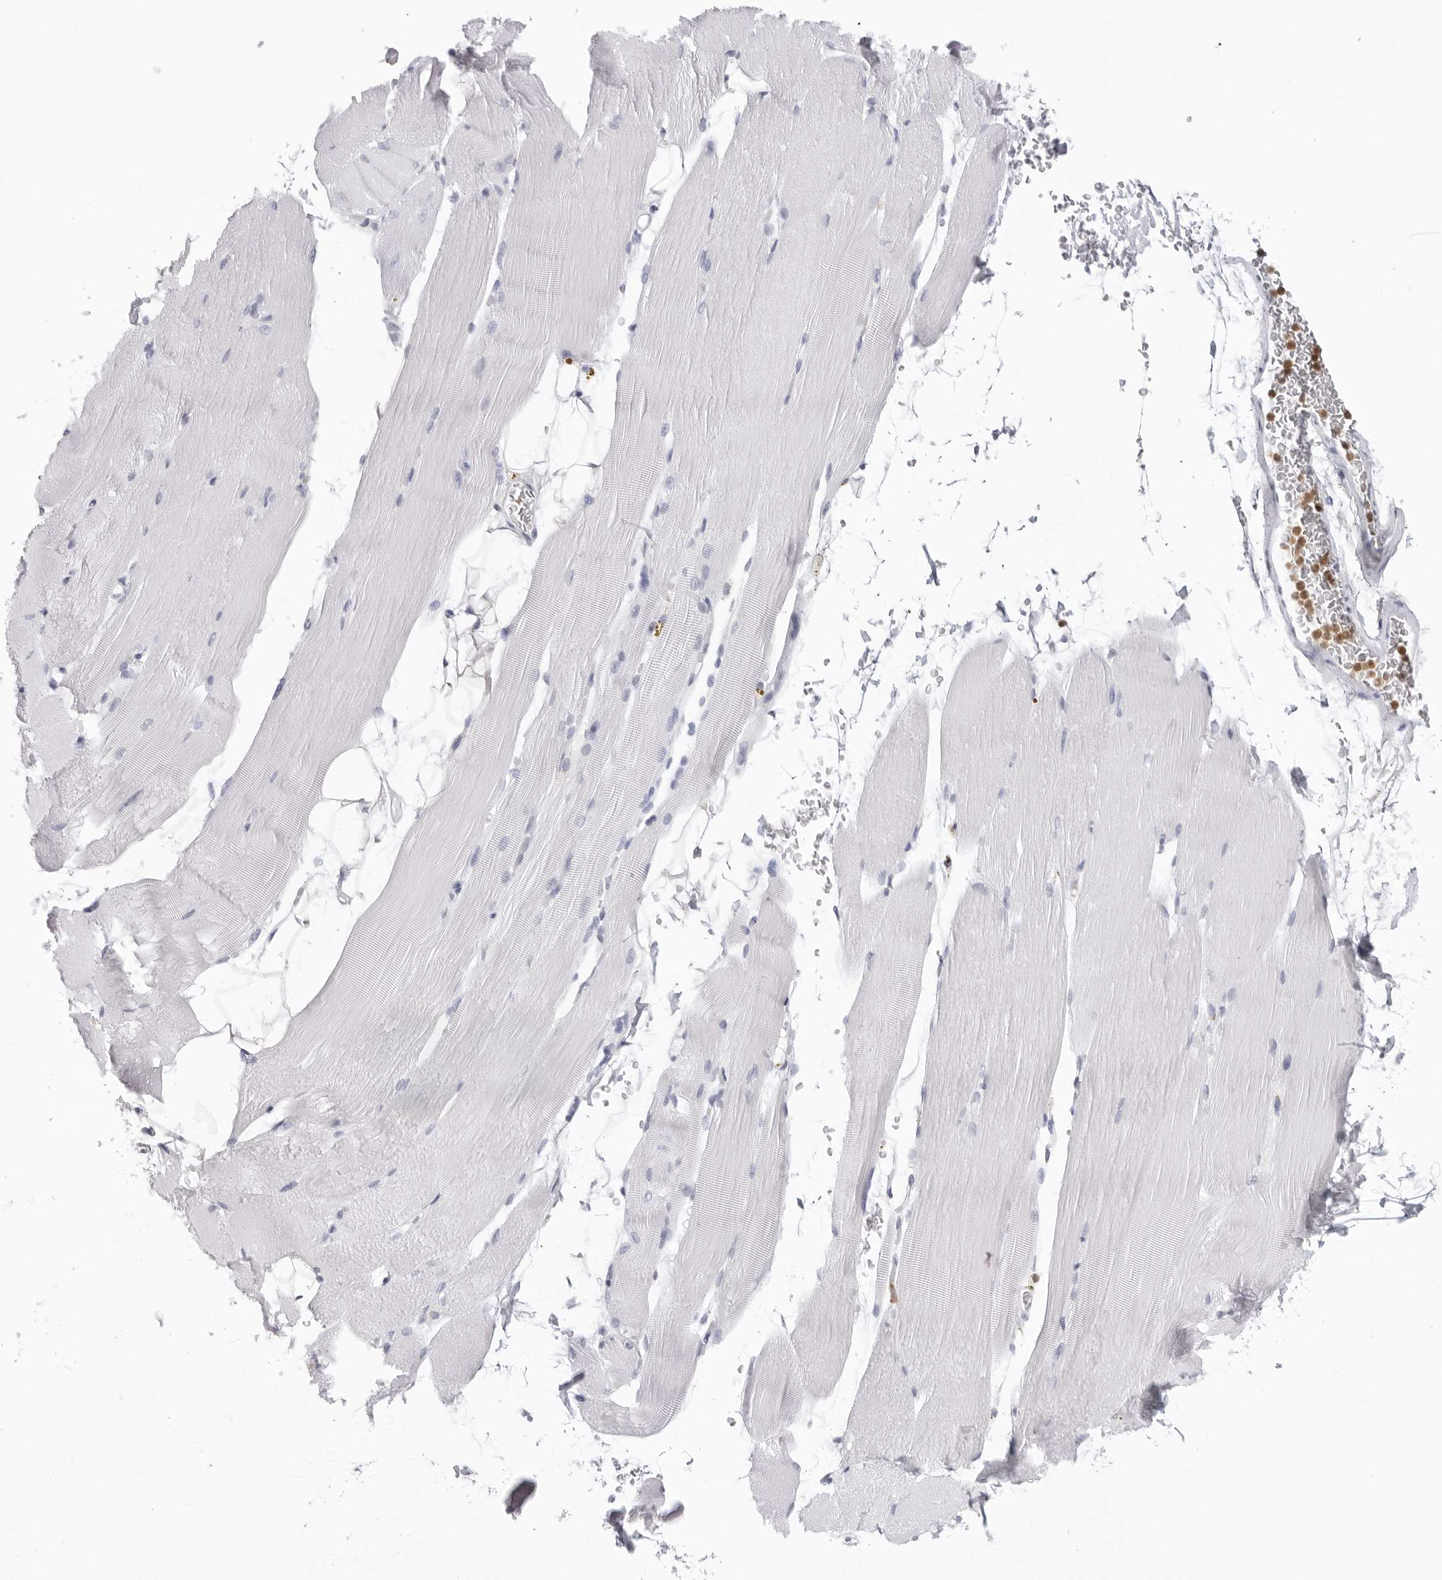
{"staining": {"intensity": "negative", "quantity": "none", "location": "none"}, "tissue": "skeletal muscle", "cell_type": "Myocytes", "image_type": "normal", "snomed": [{"axis": "morphology", "description": "Normal tissue, NOS"}, {"axis": "topography", "description": "Skeletal muscle"}, {"axis": "topography", "description": "Parathyroid gland"}], "caption": "DAB (3,3'-diaminobenzidine) immunohistochemical staining of unremarkable skeletal muscle shows no significant staining in myocytes.", "gene": "FMNL1", "patient": {"sex": "female", "age": 37}}